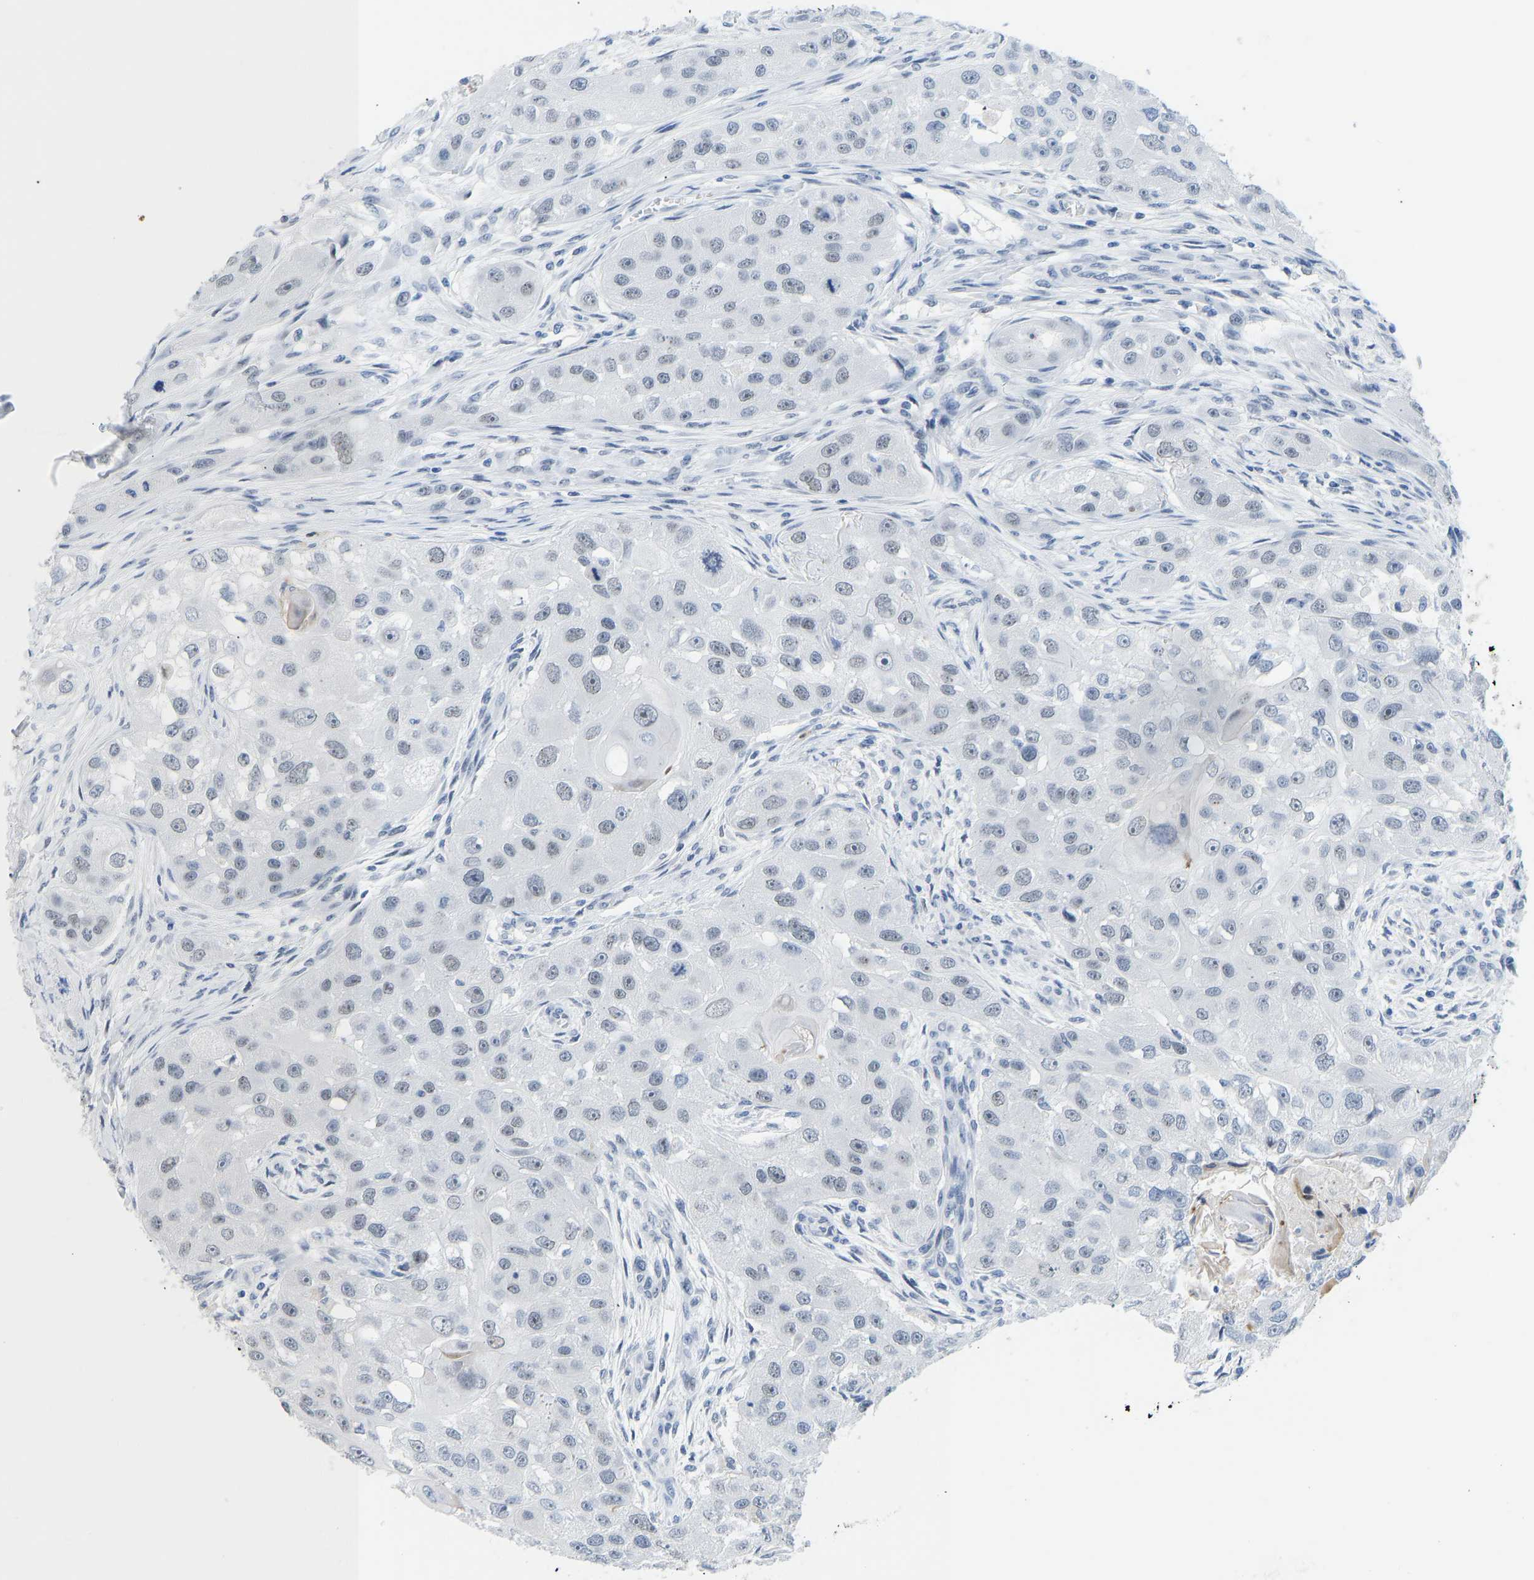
{"staining": {"intensity": "negative", "quantity": "none", "location": "none"}, "tissue": "head and neck cancer", "cell_type": "Tumor cells", "image_type": "cancer", "snomed": [{"axis": "morphology", "description": "Normal tissue, NOS"}, {"axis": "morphology", "description": "Squamous cell carcinoma, NOS"}, {"axis": "topography", "description": "Skeletal muscle"}, {"axis": "topography", "description": "Head-Neck"}], "caption": "Head and neck squamous cell carcinoma was stained to show a protein in brown. There is no significant staining in tumor cells.", "gene": "TXNDC2", "patient": {"sex": "male", "age": 51}}